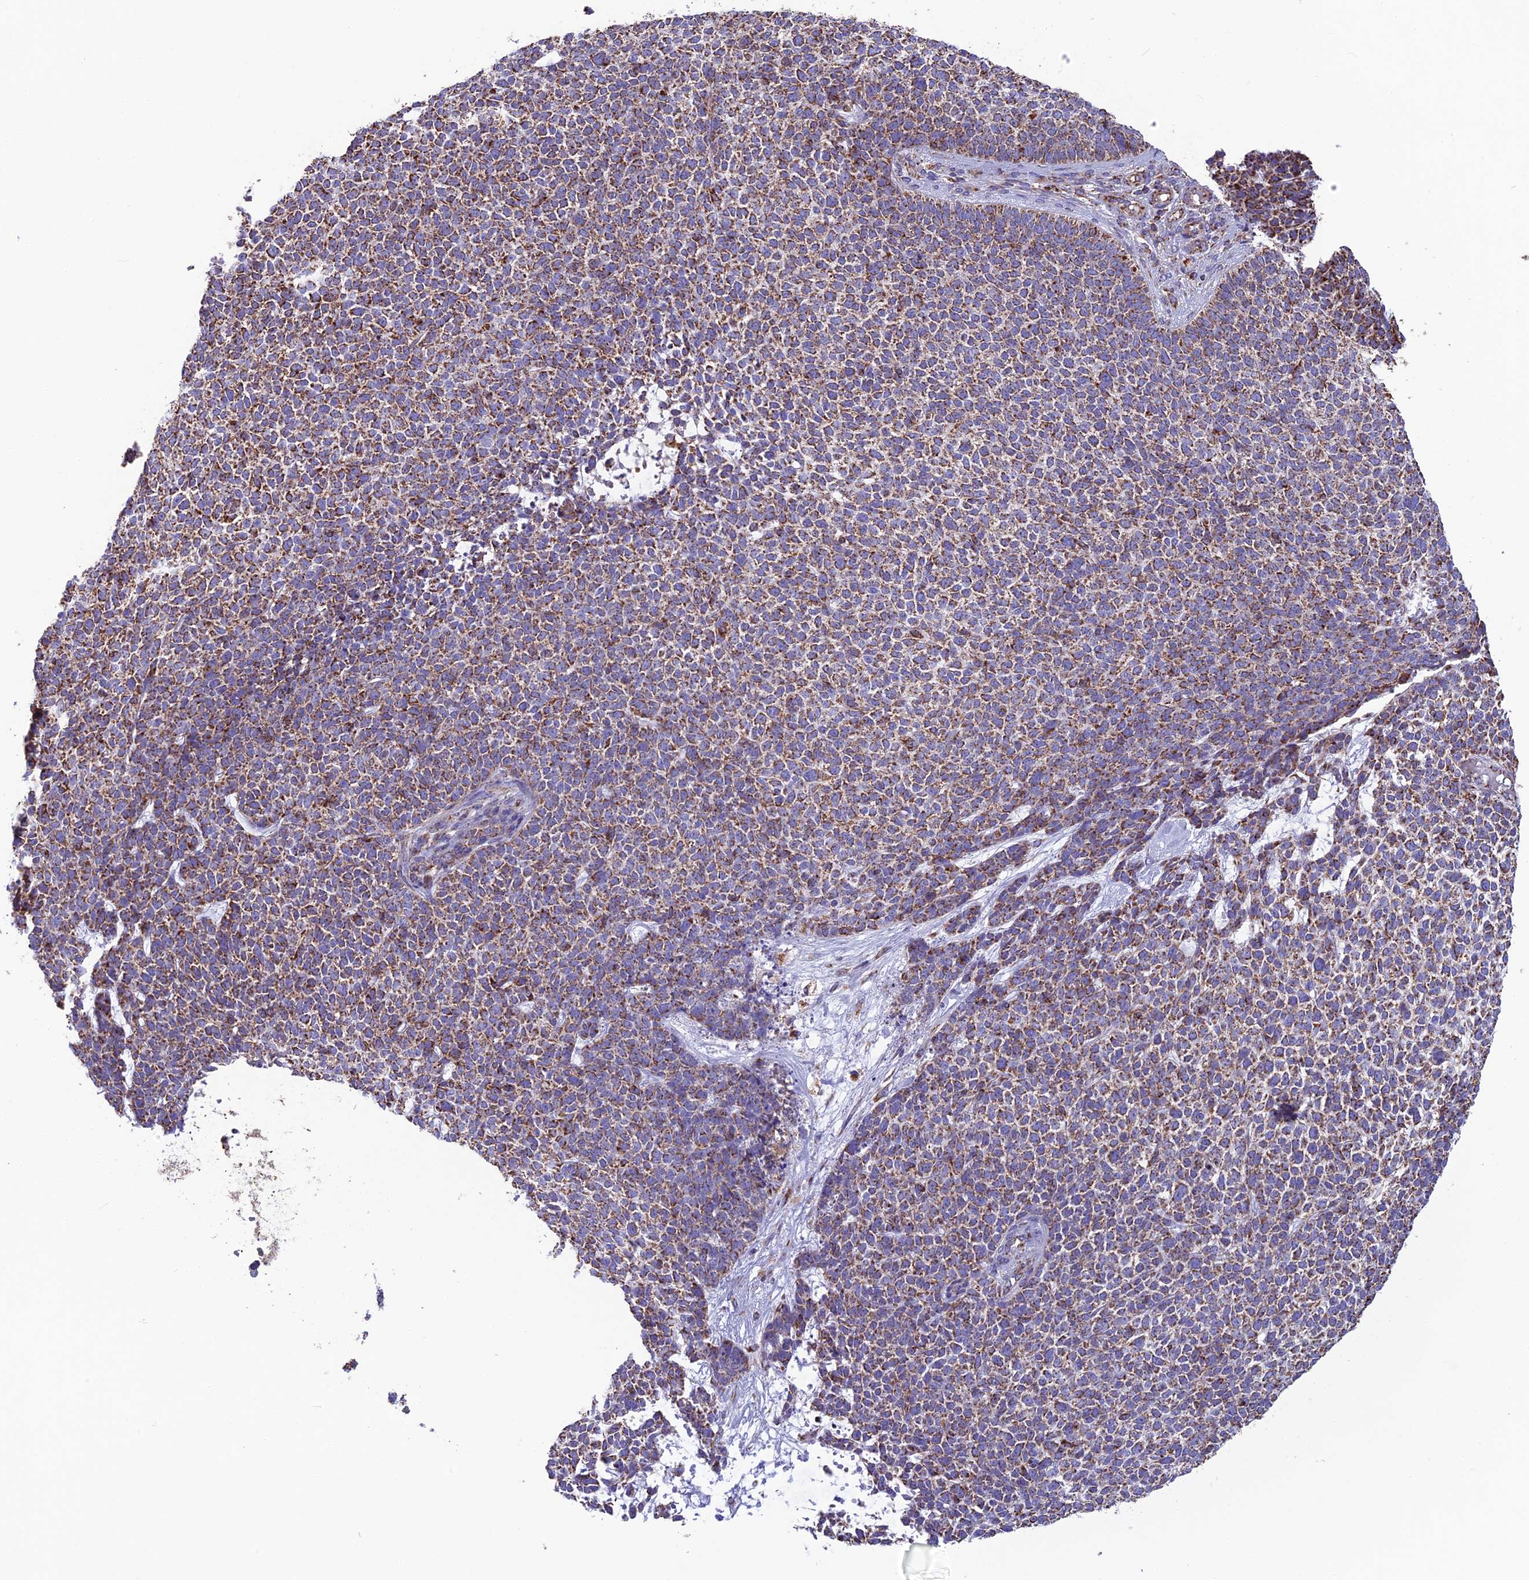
{"staining": {"intensity": "moderate", "quantity": ">75%", "location": "cytoplasmic/membranous"}, "tissue": "skin cancer", "cell_type": "Tumor cells", "image_type": "cancer", "snomed": [{"axis": "morphology", "description": "Basal cell carcinoma"}, {"axis": "topography", "description": "Skin"}], "caption": "Skin cancer (basal cell carcinoma) tissue reveals moderate cytoplasmic/membranous staining in about >75% of tumor cells, visualized by immunohistochemistry.", "gene": "CS", "patient": {"sex": "female", "age": 84}}